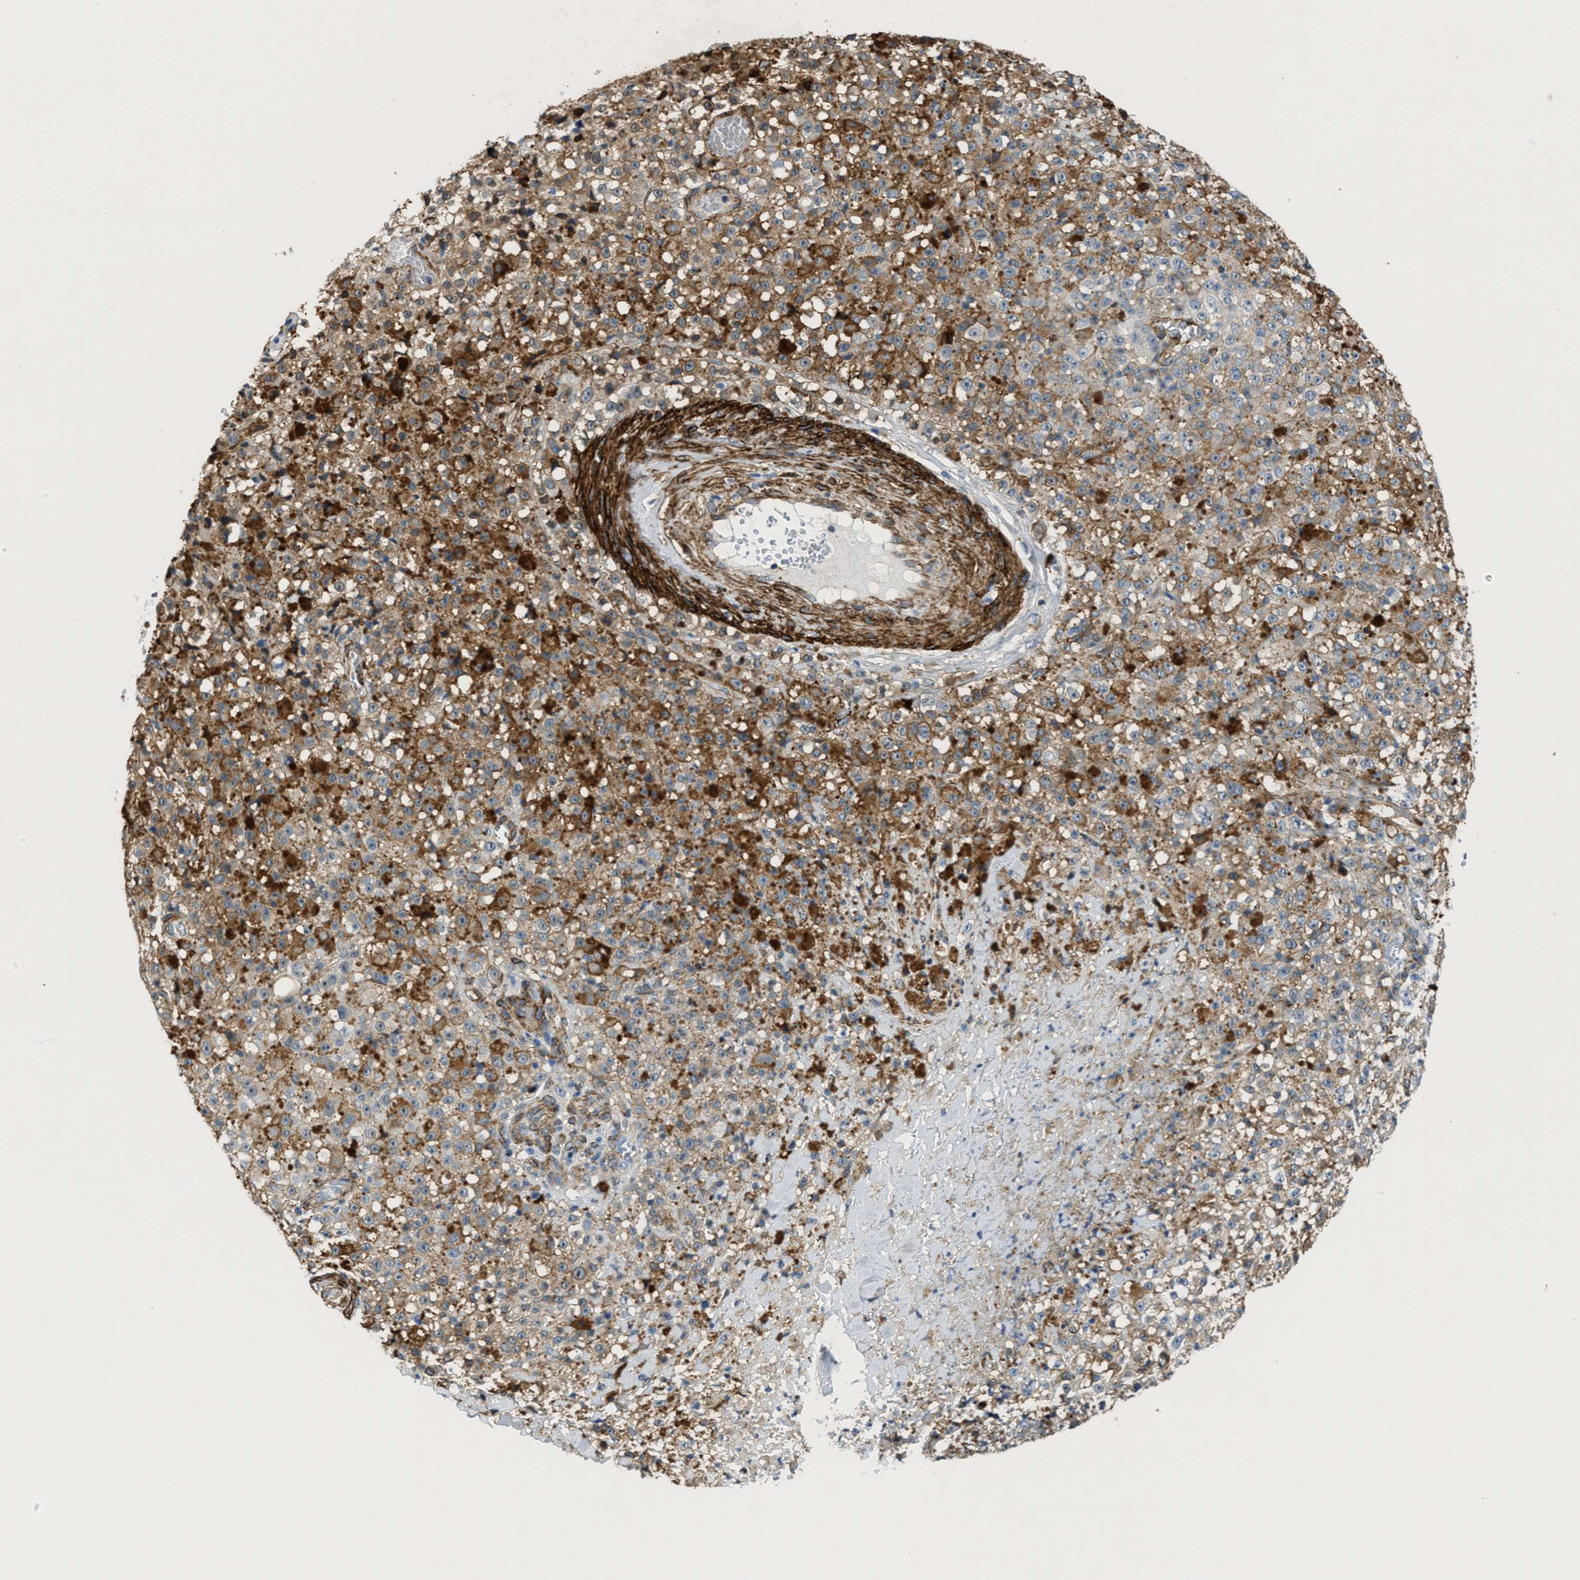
{"staining": {"intensity": "moderate", "quantity": ">75%", "location": "cytoplasmic/membranous"}, "tissue": "melanoma", "cell_type": "Tumor cells", "image_type": "cancer", "snomed": [{"axis": "morphology", "description": "Malignant melanoma, NOS"}, {"axis": "topography", "description": "Skin"}], "caption": "A medium amount of moderate cytoplasmic/membranous expression is present in approximately >75% of tumor cells in melanoma tissue. The staining was performed using DAB, with brown indicating positive protein expression. Nuclei are stained blue with hematoxylin.", "gene": "NAB1", "patient": {"sex": "female", "age": 82}}